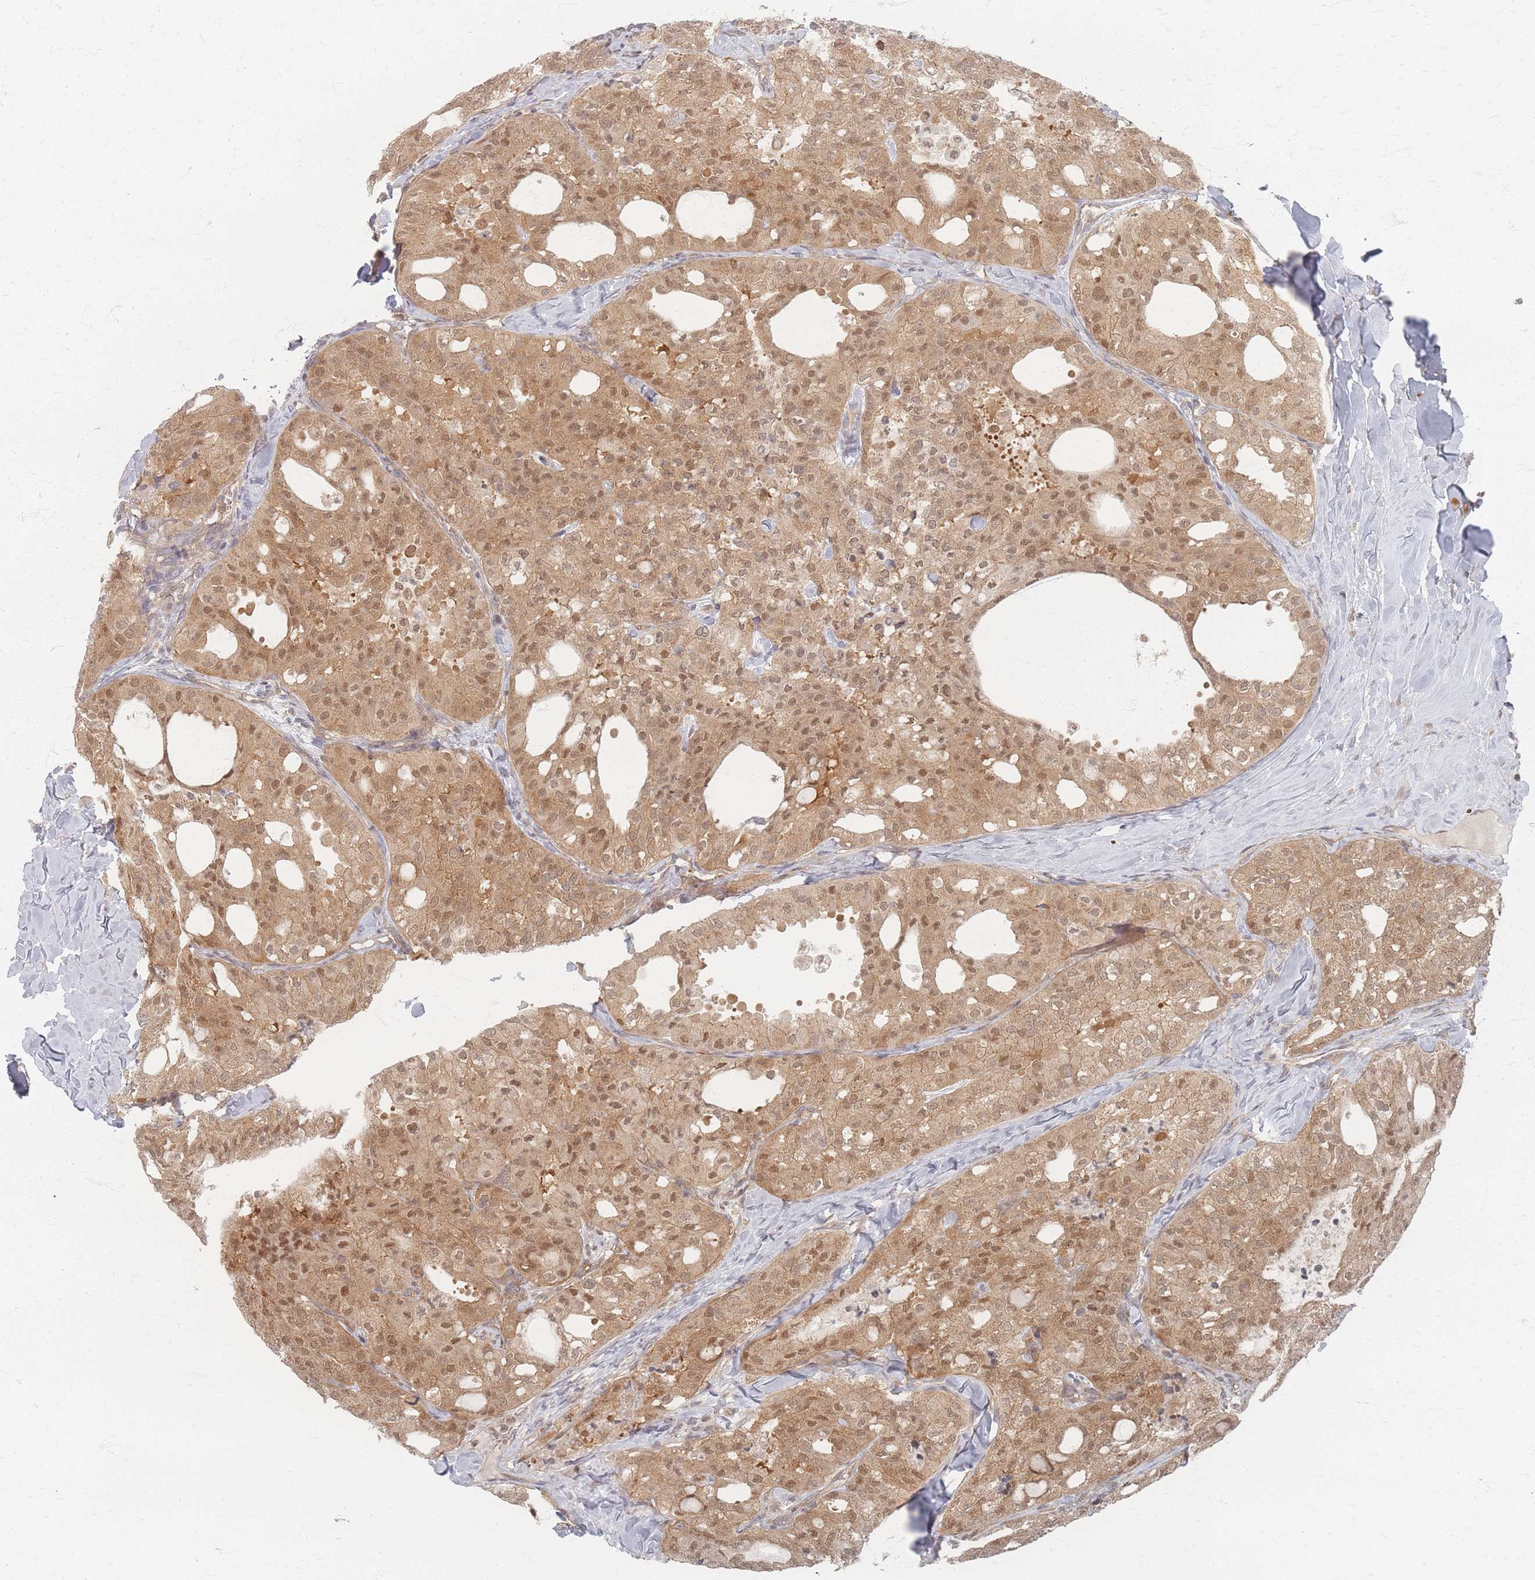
{"staining": {"intensity": "moderate", "quantity": ">75%", "location": "cytoplasmic/membranous,nuclear"}, "tissue": "thyroid cancer", "cell_type": "Tumor cells", "image_type": "cancer", "snomed": [{"axis": "morphology", "description": "Follicular adenoma carcinoma, NOS"}, {"axis": "topography", "description": "Thyroid gland"}], "caption": "Protein expression analysis of thyroid cancer demonstrates moderate cytoplasmic/membranous and nuclear expression in about >75% of tumor cells.", "gene": "PSMD9", "patient": {"sex": "male", "age": 75}}